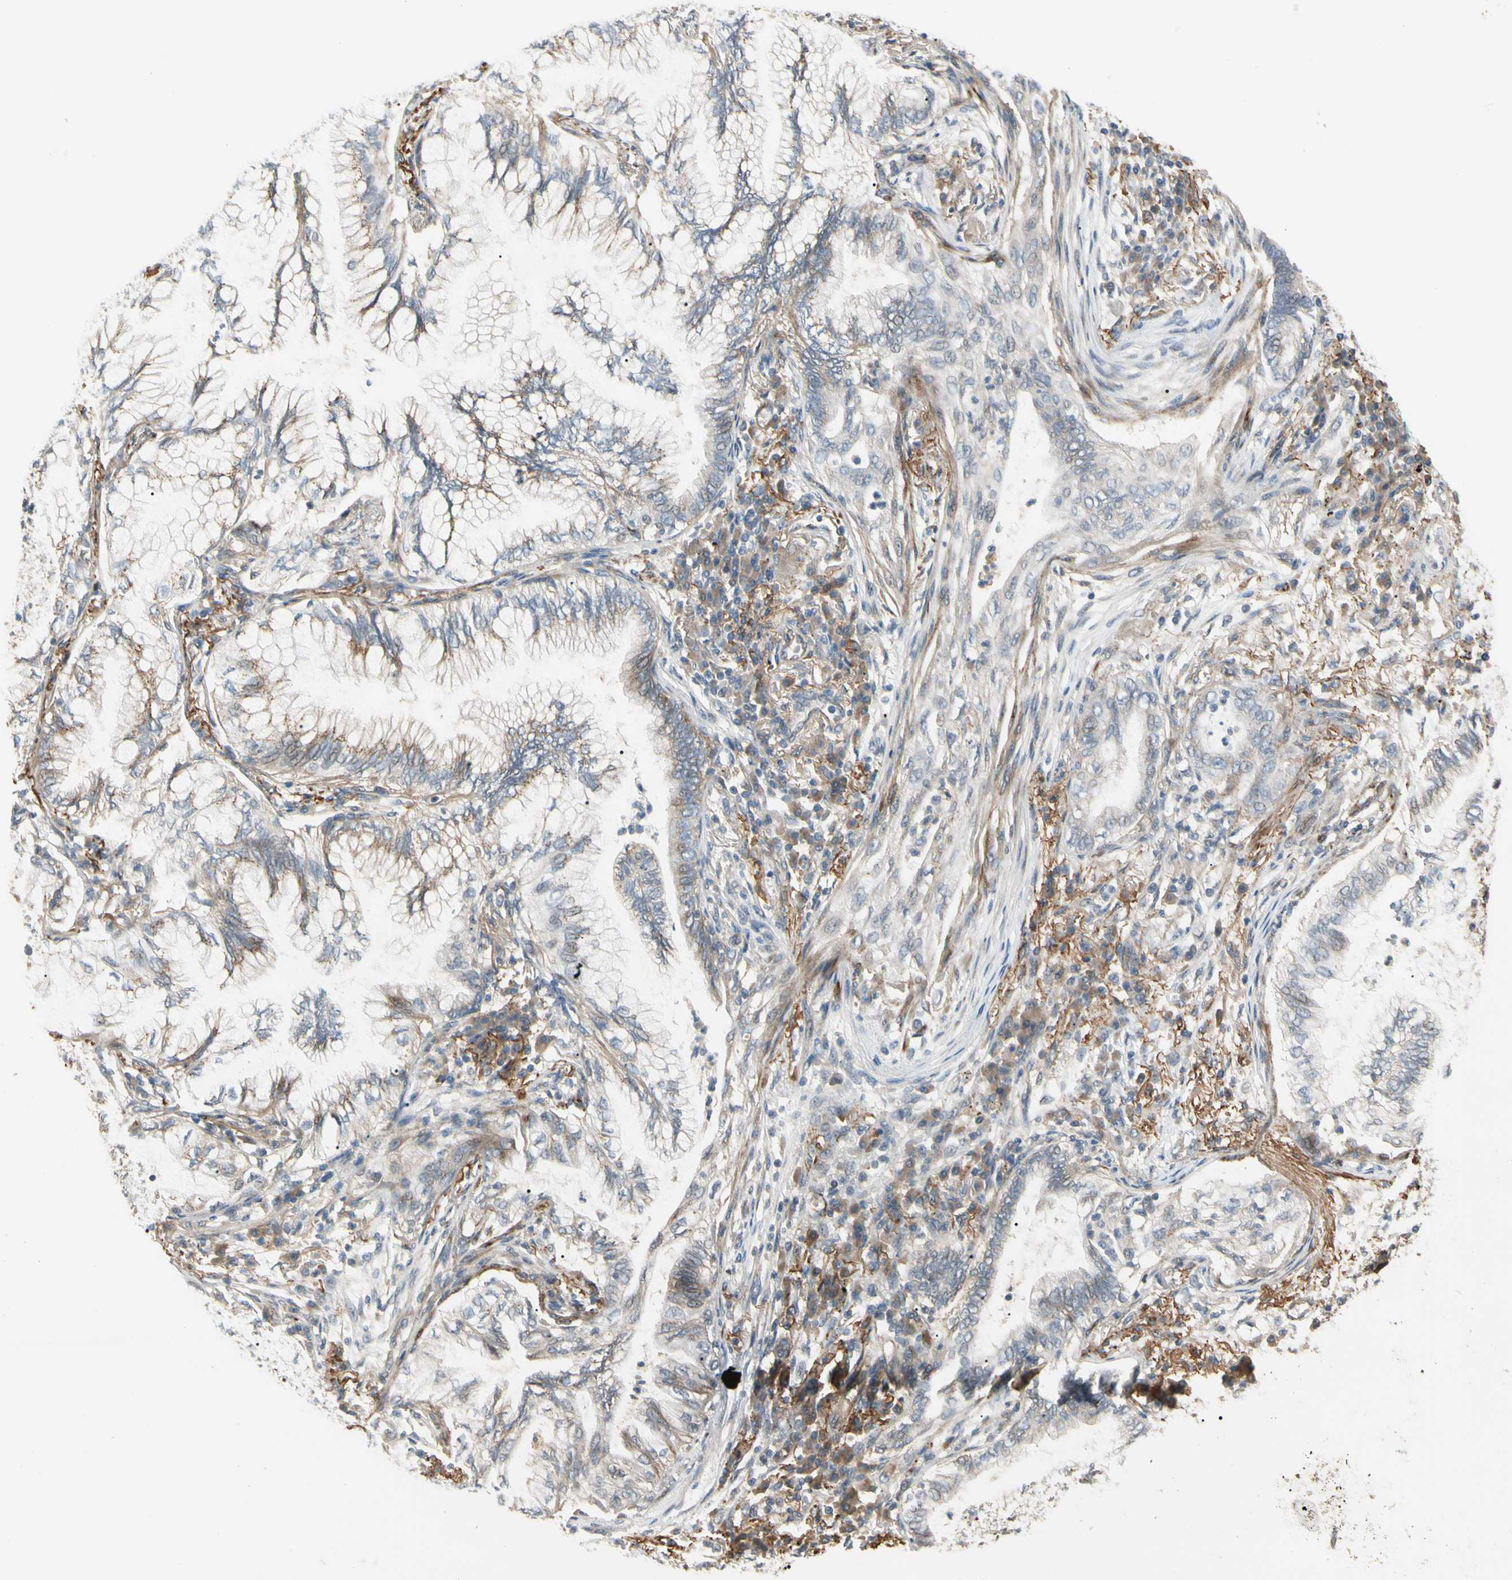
{"staining": {"intensity": "weak", "quantity": ">75%", "location": "cytoplasmic/membranous"}, "tissue": "lung cancer", "cell_type": "Tumor cells", "image_type": "cancer", "snomed": [{"axis": "morphology", "description": "Normal tissue, NOS"}, {"axis": "morphology", "description": "Adenocarcinoma, NOS"}, {"axis": "topography", "description": "Bronchus"}, {"axis": "topography", "description": "Lung"}], "caption": "Protein expression by immunohistochemistry demonstrates weak cytoplasmic/membranous expression in approximately >75% of tumor cells in lung adenocarcinoma.", "gene": "F2R", "patient": {"sex": "female", "age": 70}}